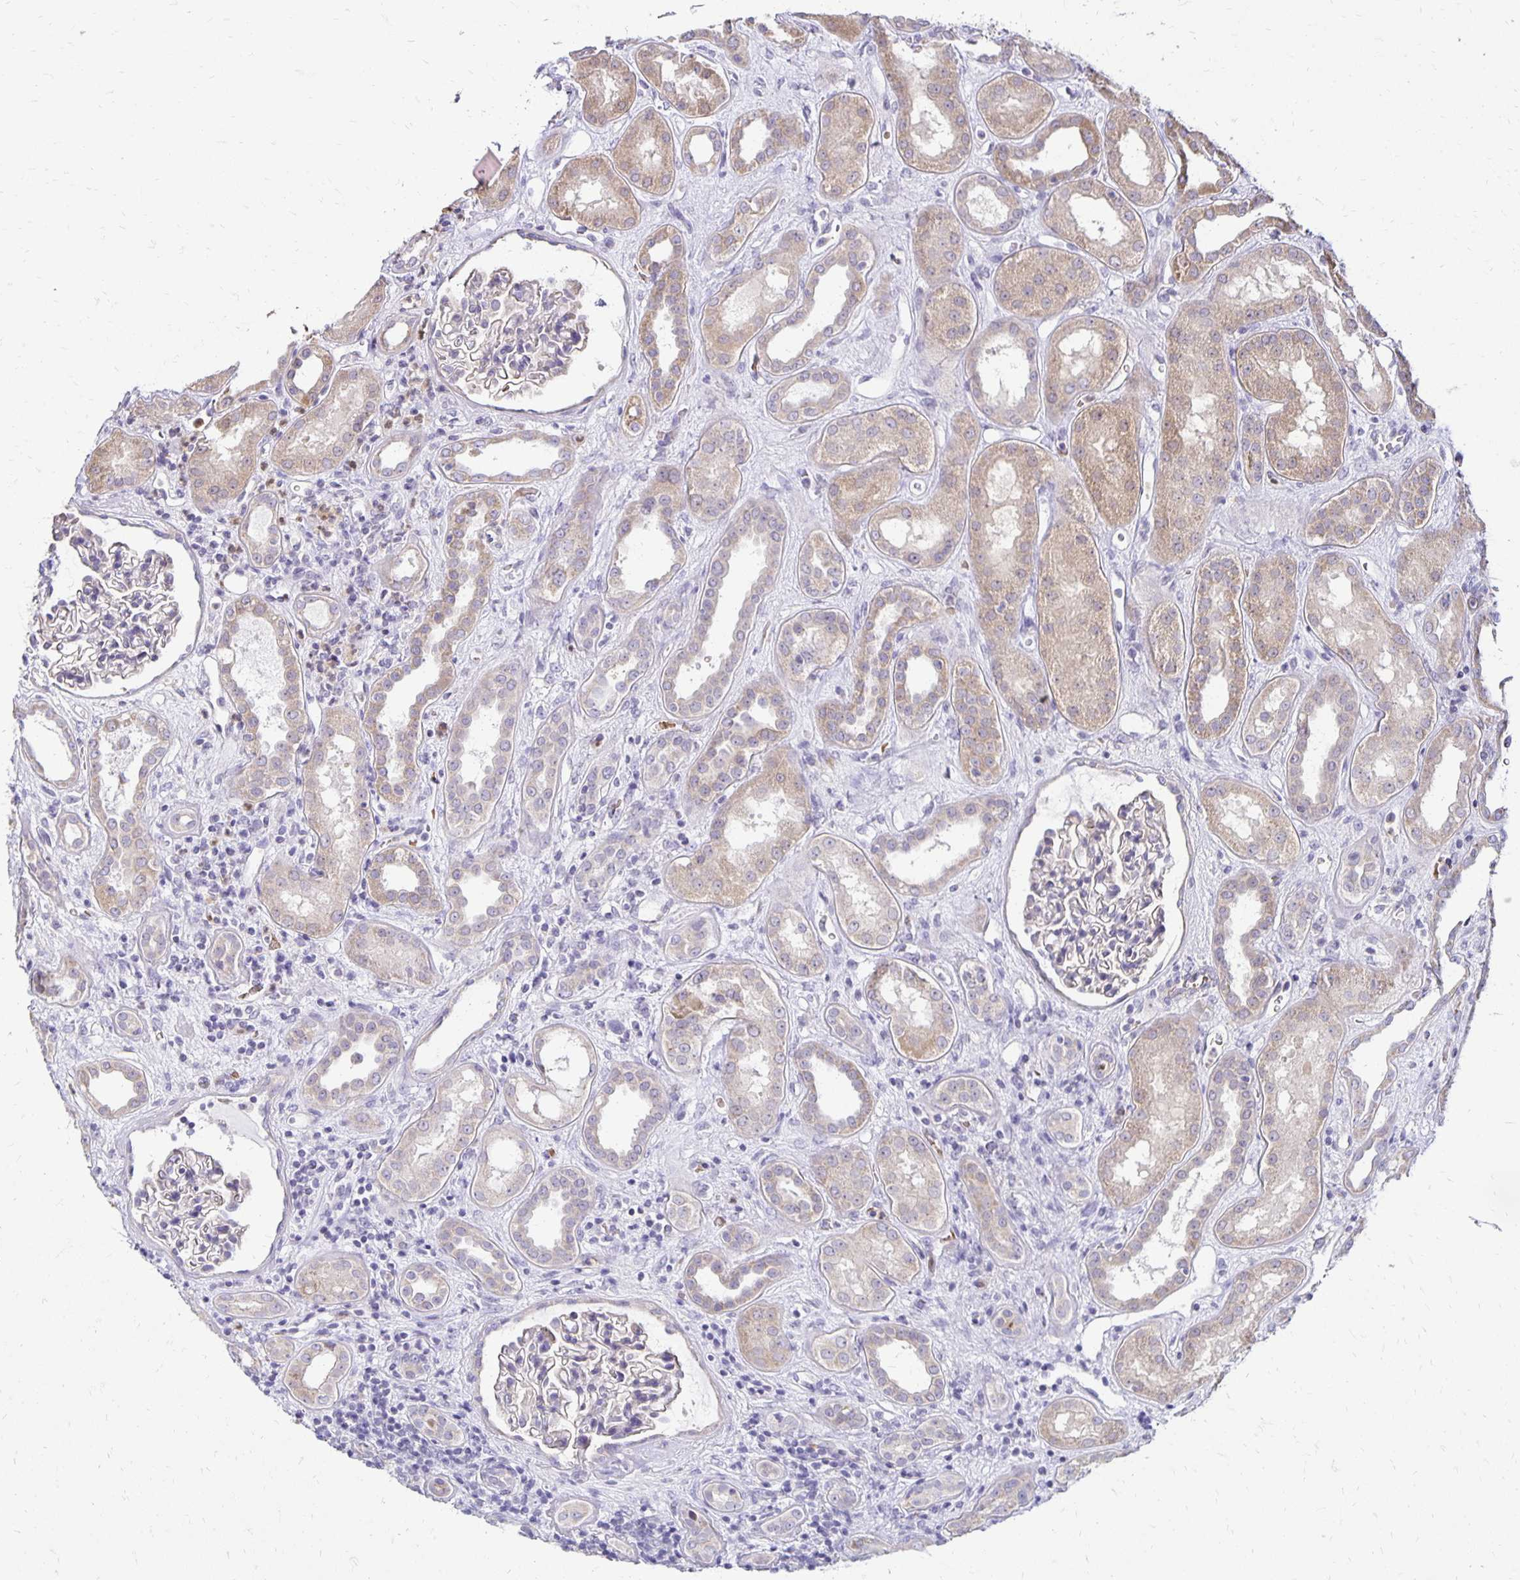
{"staining": {"intensity": "weak", "quantity": "<25%", "location": "cytoplasmic/membranous"}, "tissue": "kidney", "cell_type": "Cells in glomeruli", "image_type": "normal", "snomed": [{"axis": "morphology", "description": "Normal tissue, NOS"}, {"axis": "topography", "description": "Kidney"}], "caption": "Immunohistochemistry (IHC) image of unremarkable kidney stained for a protein (brown), which shows no positivity in cells in glomeruli. (Immunohistochemistry (IHC), brightfield microscopy, high magnification).", "gene": "FN3K", "patient": {"sex": "male", "age": 59}}